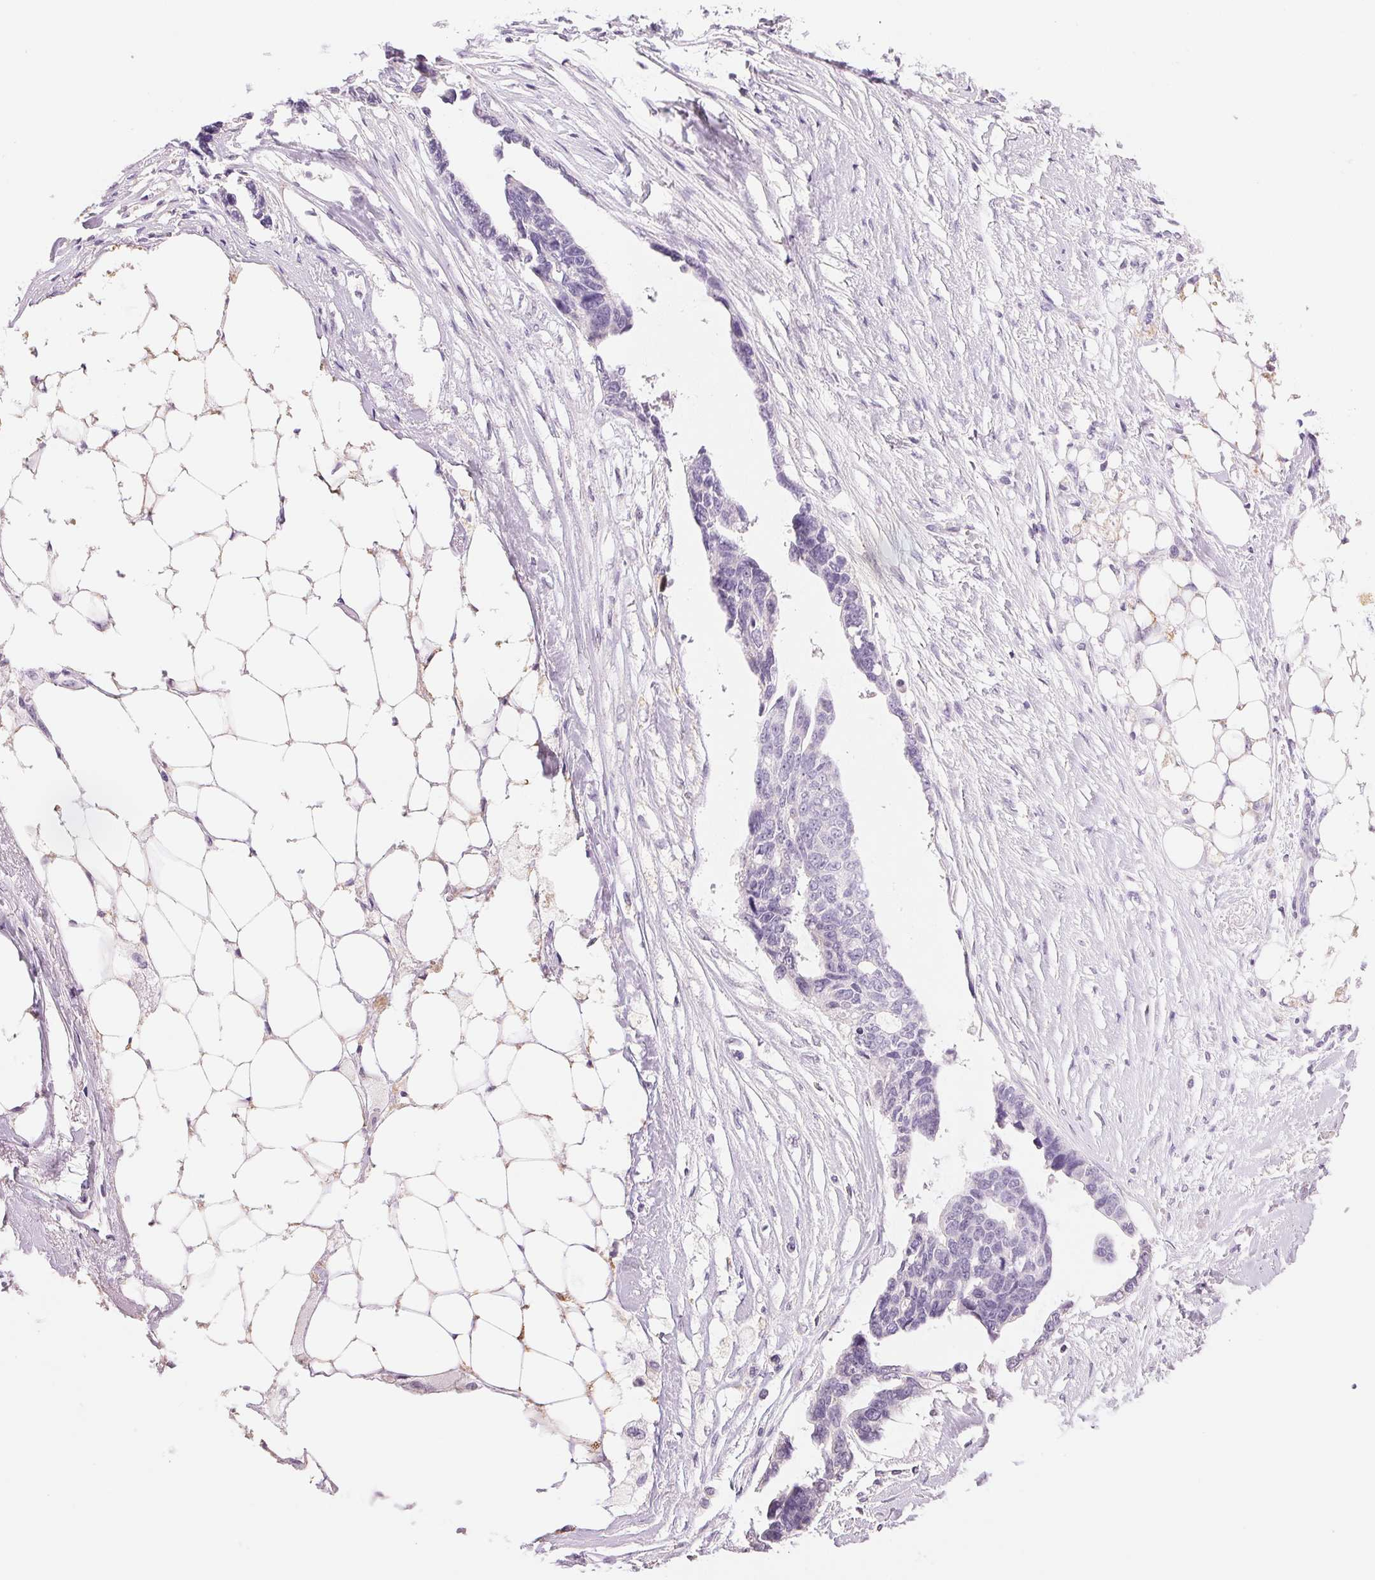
{"staining": {"intensity": "negative", "quantity": "none", "location": "none"}, "tissue": "ovarian cancer", "cell_type": "Tumor cells", "image_type": "cancer", "snomed": [{"axis": "morphology", "description": "Cystadenocarcinoma, serous, NOS"}, {"axis": "topography", "description": "Ovary"}], "caption": "Immunohistochemical staining of human ovarian serous cystadenocarcinoma reveals no significant positivity in tumor cells.", "gene": "CYP11B1", "patient": {"sex": "female", "age": 69}}